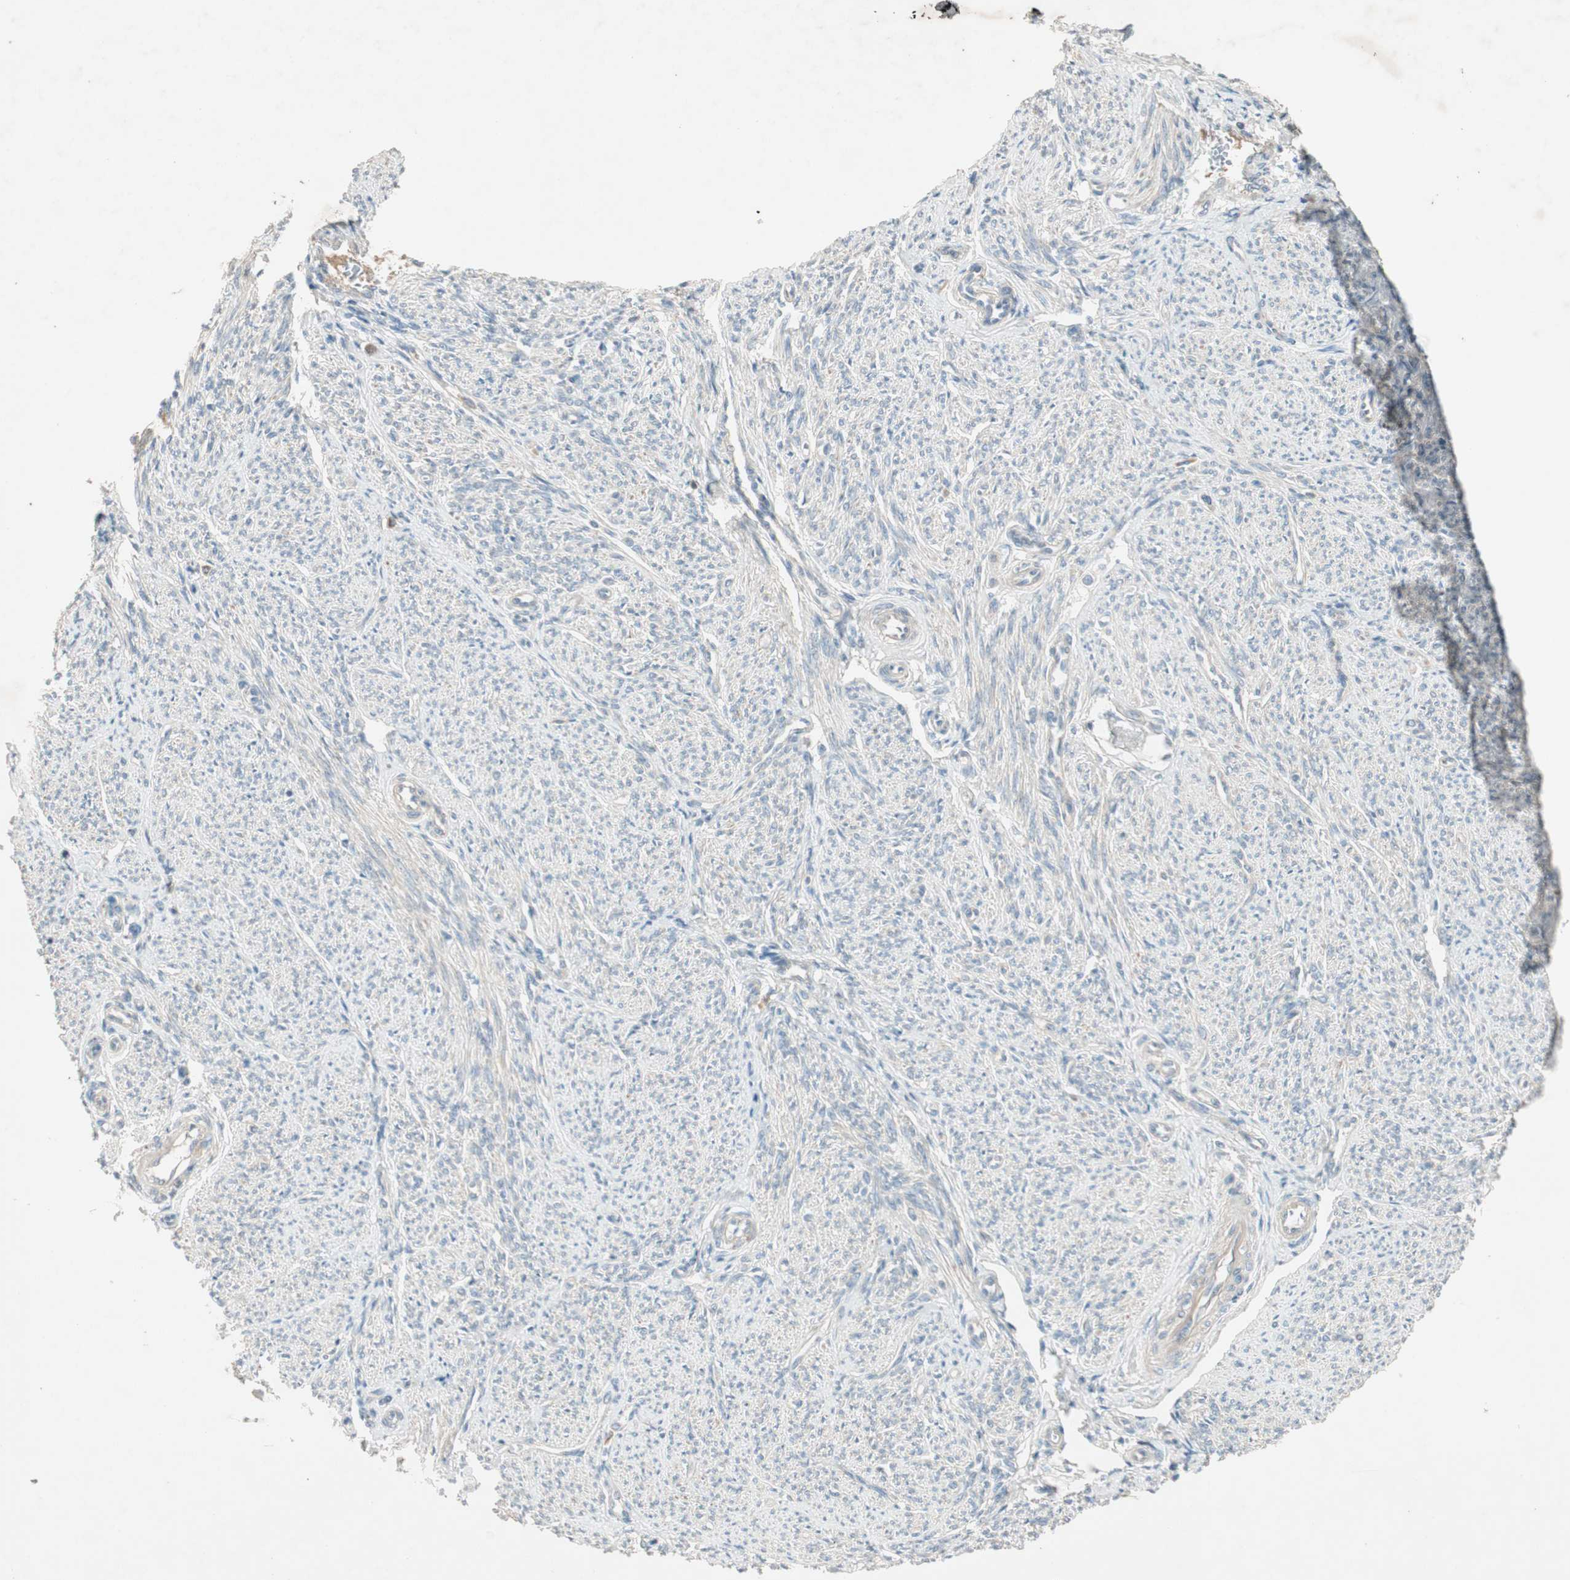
{"staining": {"intensity": "weak", "quantity": "<25%", "location": "cytoplasmic/membranous"}, "tissue": "smooth muscle", "cell_type": "Smooth muscle cells", "image_type": "normal", "snomed": [{"axis": "morphology", "description": "Normal tissue, NOS"}, {"axis": "topography", "description": "Smooth muscle"}], "caption": "This is an immunohistochemistry histopathology image of unremarkable smooth muscle. There is no staining in smooth muscle cells.", "gene": "APOO", "patient": {"sex": "female", "age": 65}}